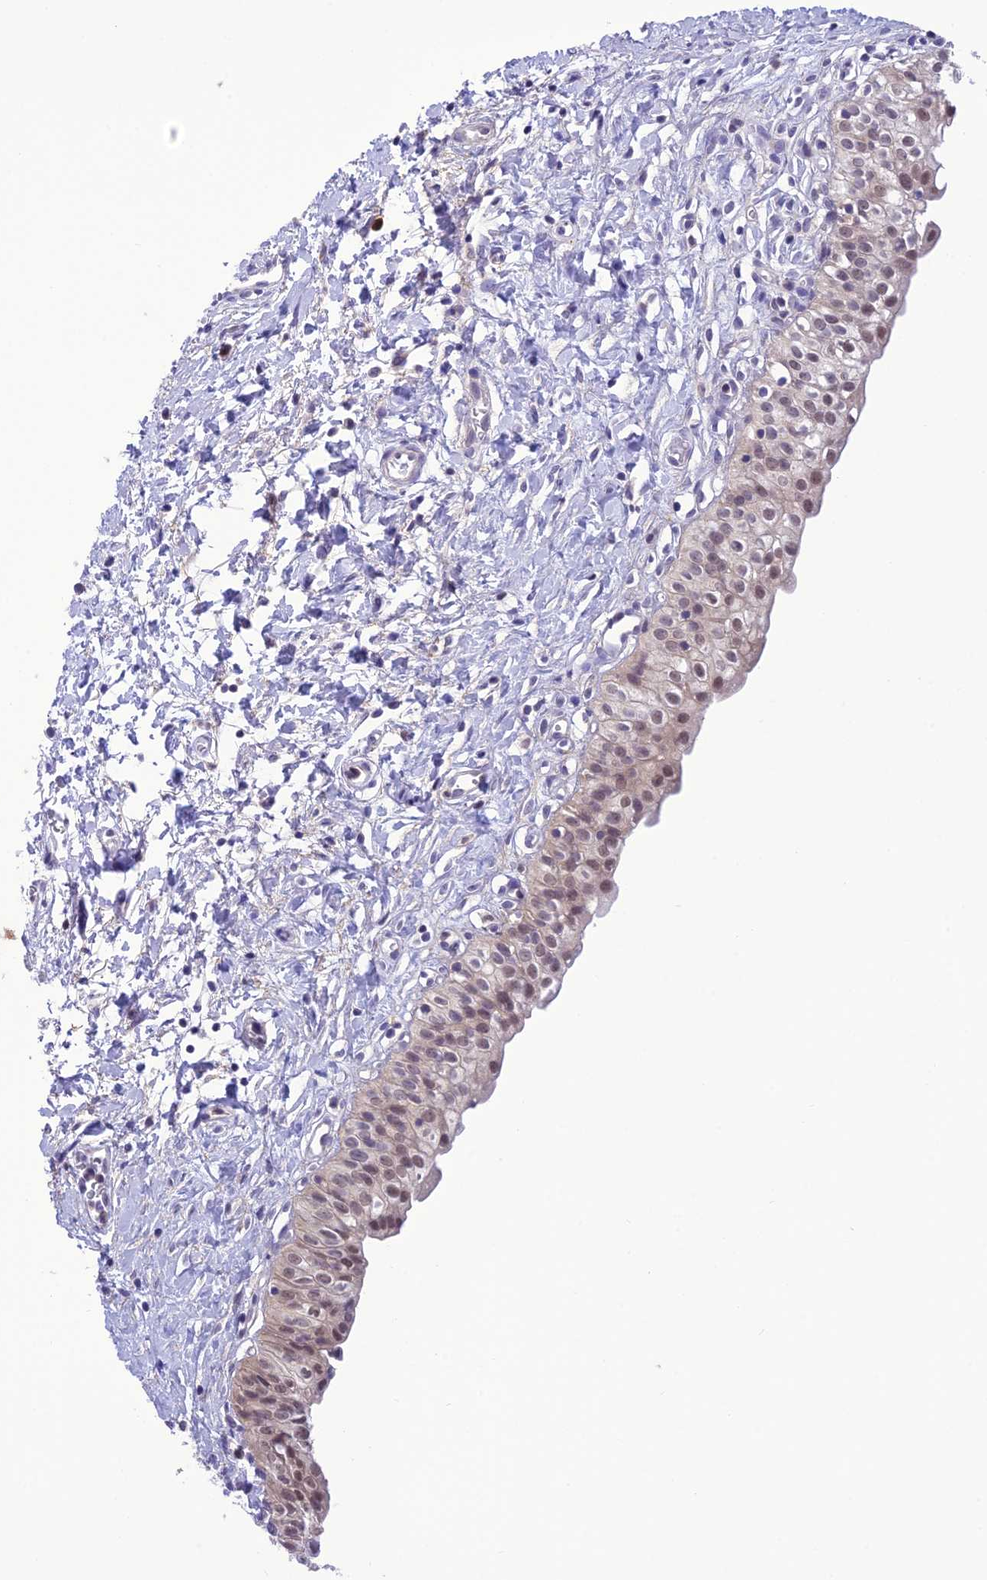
{"staining": {"intensity": "weak", "quantity": "25%-75%", "location": "cytoplasmic/membranous,nuclear"}, "tissue": "urinary bladder", "cell_type": "Urothelial cells", "image_type": "normal", "snomed": [{"axis": "morphology", "description": "Normal tissue, NOS"}, {"axis": "topography", "description": "Urinary bladder"}], "caption": "Immunohistochemistry (IHC) staining of unremarkable urinary bladder, which reveals low levels of weak cytoplasmic/membranous,nuclear positivity in about 25%-75% of urothelial cells indicating weak cytoplasmic/membranous,nuclear protein expression. The staining was performed using DAB (brown) for protein detection and nuclei were counterstained in hematoxylin (blue).", "gene": "RNF126", "patient": {"sex": "male", "age": 51}}